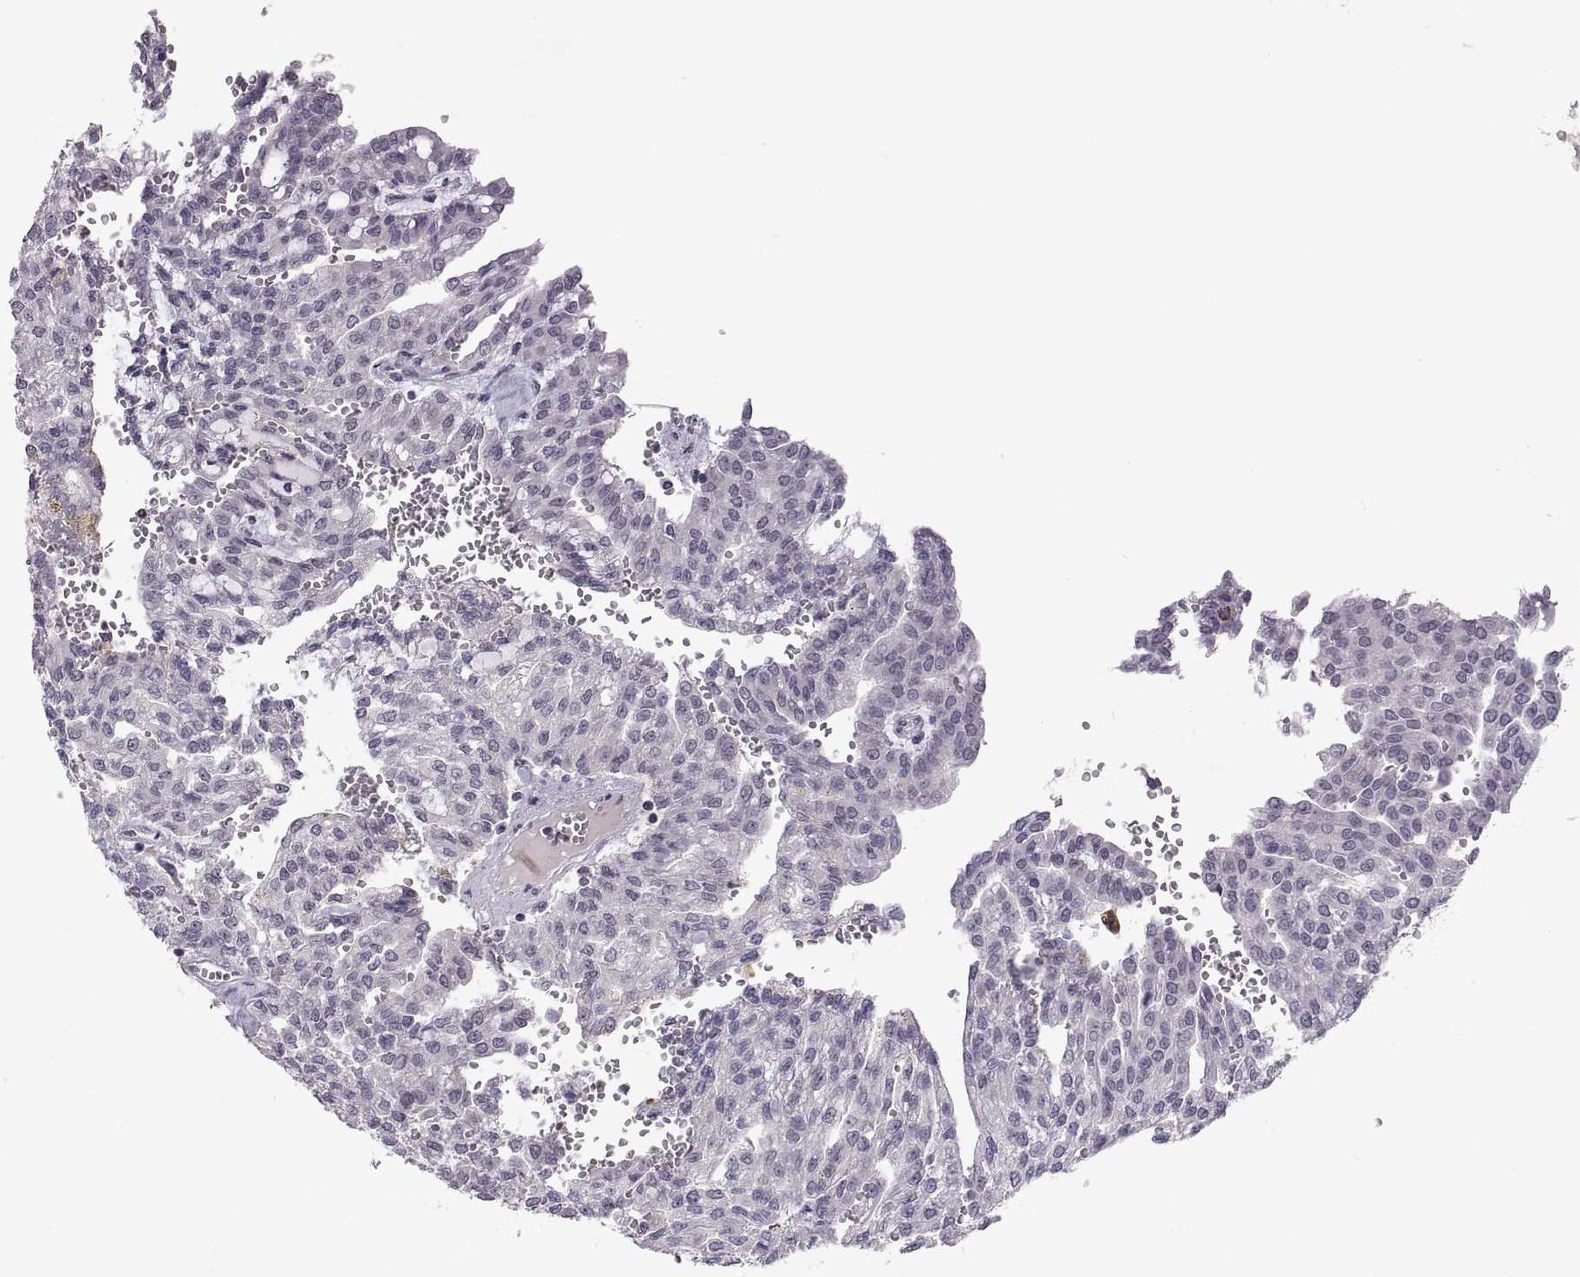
{"staining": {"intensity": "negative", "quantity": "none", "location": "none"}, "tissue": "renal cancer", "cell_type": "Tumor cells", "image_type": "cancer", "snomed": [{"axis": "morphology", "description": "Adenocarcinoma, NOS"}, {"axis": "topography", "description": "Kidney"}], "caption": "Tumor cells are negative for brown protein staining in renal adenocarcinoma.", "gene": "NEK2", "patient": {"sex": "male", "age": 63}}